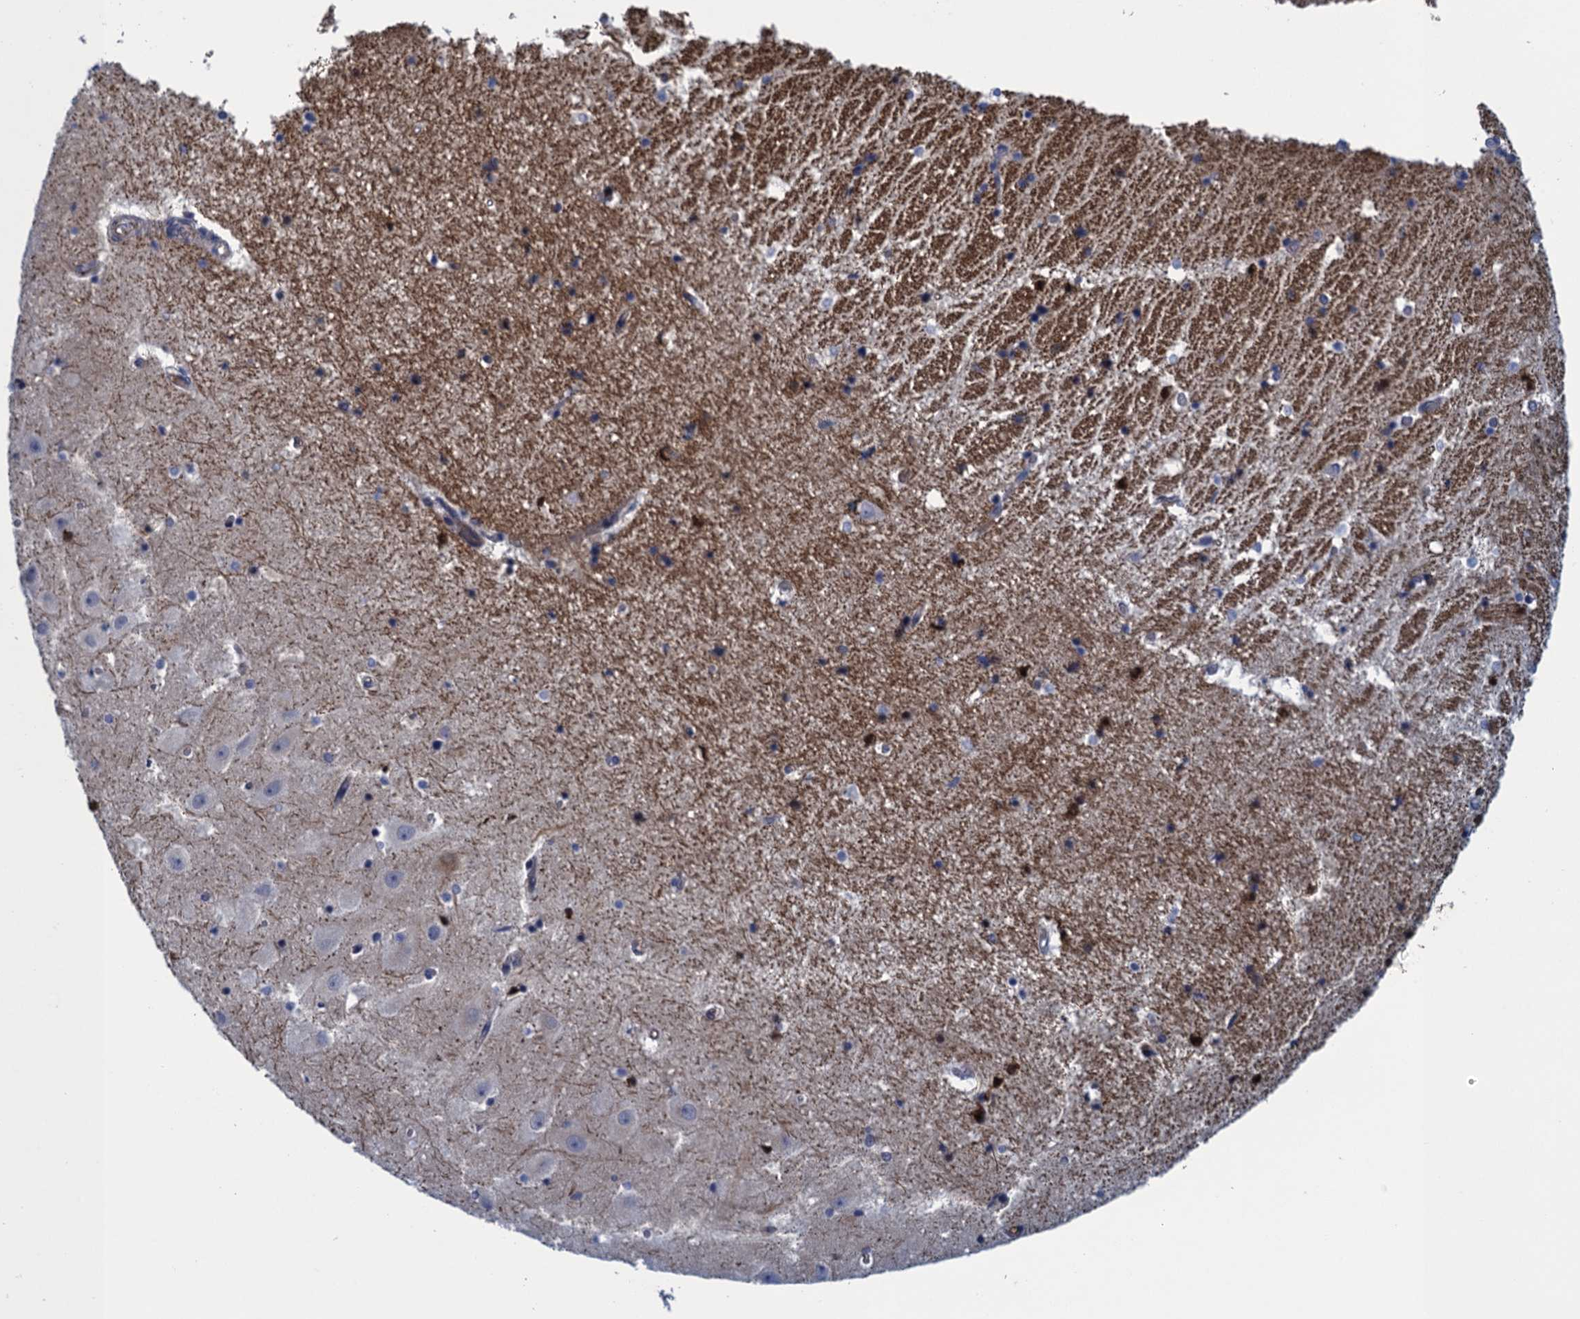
{"staining": {"intensity": "moderate", "quantity": "<25%", "location": "cytoplasmic/membranous,nuclear"}, "tissue": "hippocampus", "cell_type": "Glial cells", "image_type": "normal", "snomed": [{"axis": "morphology", "description": "Normal tissue, NOS"}, {"axis": "topography", "description": "Hippocampus"}], "caption": "High-magnification brightfield microscopy of benign hippocampus stained with DAB (brown) and counterstained with hematoxylin (blue). glial cells exhibit moderate cytoplasmic/membranous,nuclear staining is seen in approximately<25% of cells.", "gene": "SCEL", "patient": {"sex": "female", "age": 52}}